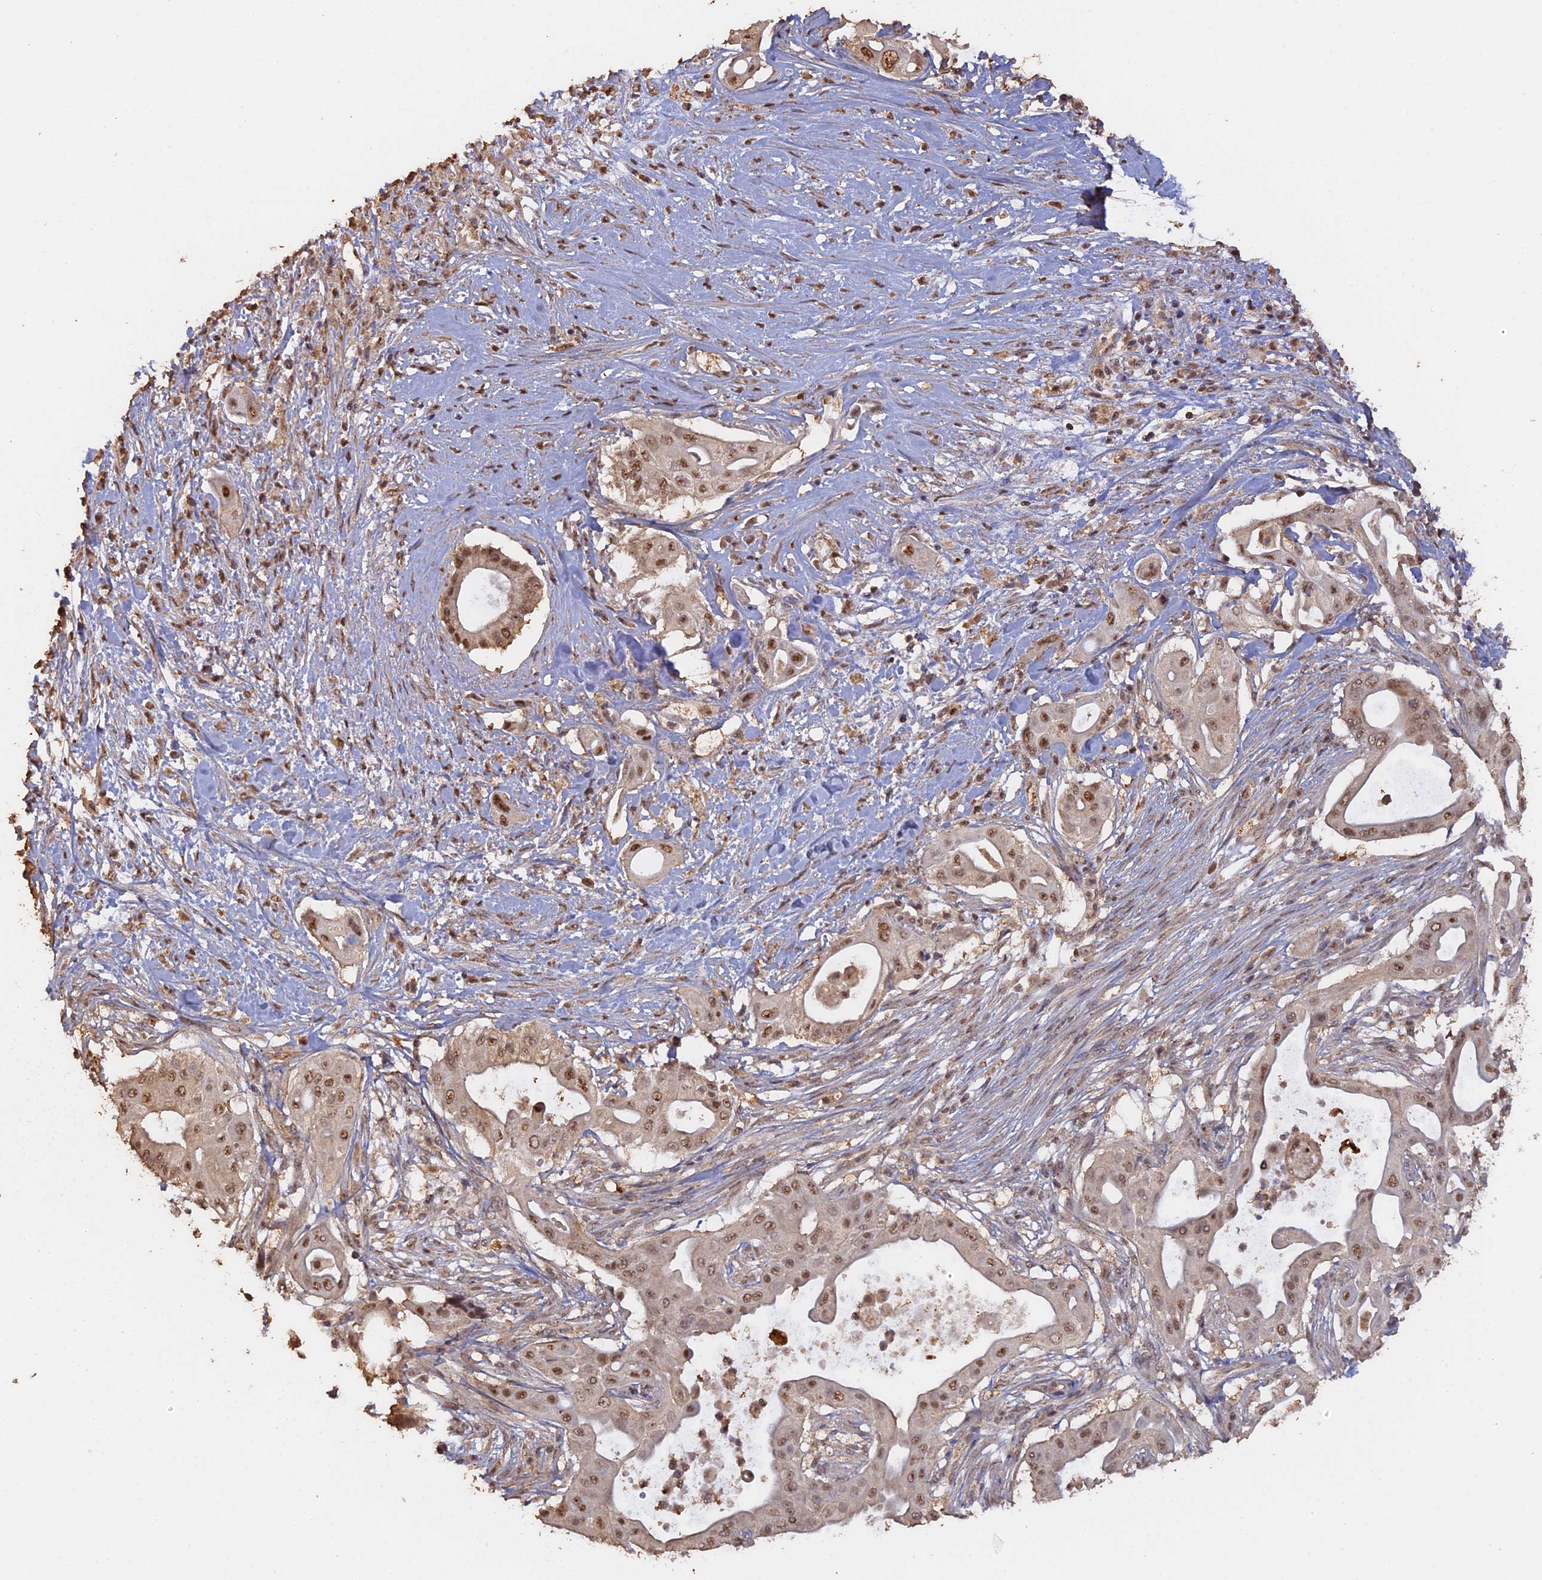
{"staining": {"intensity": "moderate", "quantity": ">75%", "location": "nuclear"}, "tissue": "pancreatic cancer", "cell_type": "Tumor cells", "image_type": "cancer", "snomed": [{"axis": "morphology", "description": "Adenocarcinoma, NOS"}, {"axis": "topography", "description": "Pancreas"}], "caption": "Human adenocarcinoma (pancreatic) stained for a protein (brown) exhibits moderate nuclear positive staining in about >75% of tumor cells.", "gene": "PSMC6", "patient": {"sex": "male", "age": 68}}